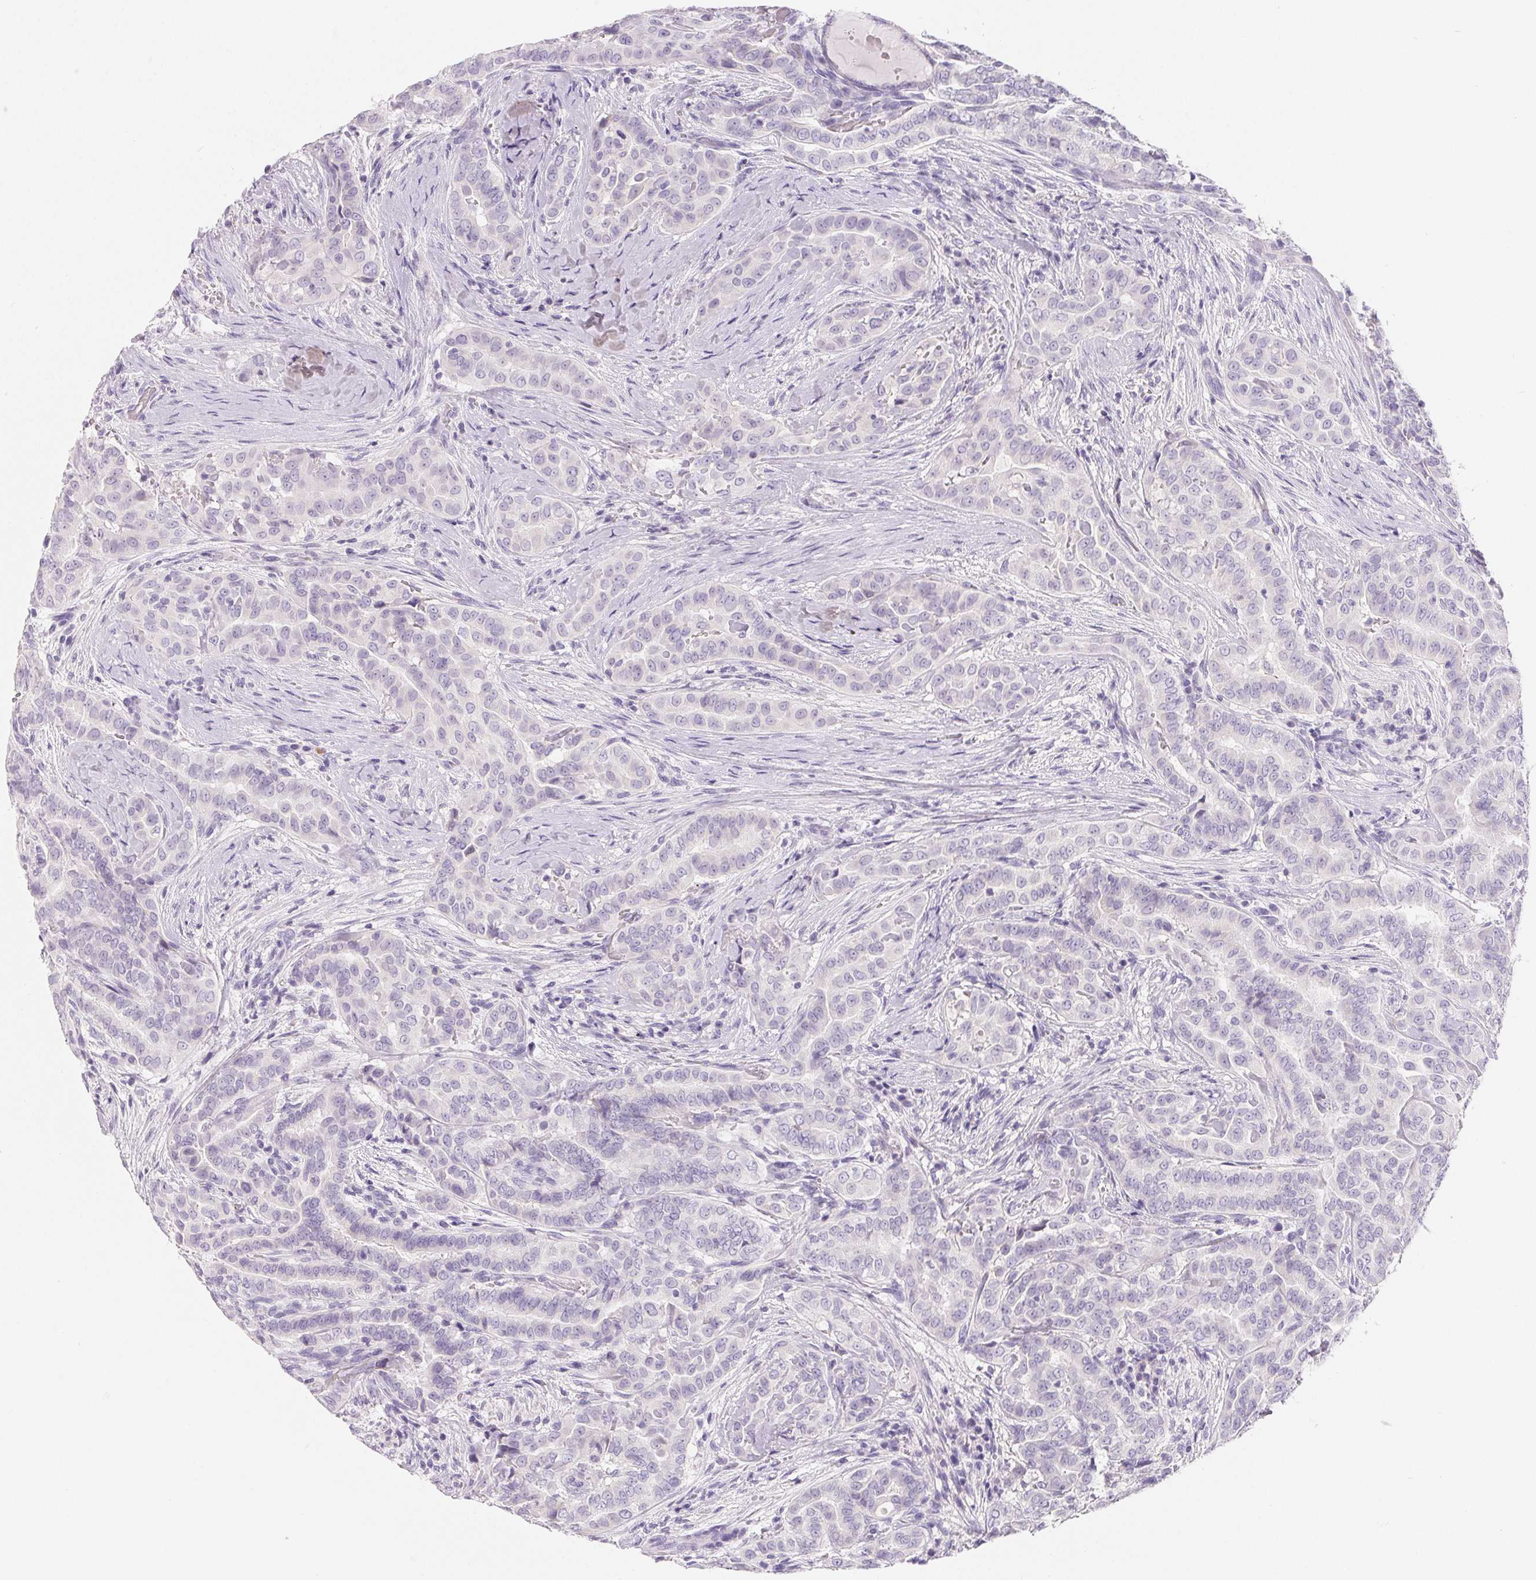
{"staining": {"intensity": "negative", "quantity": "none", "location": "none"}, "tissue": "thyroid cancer", "cell_type": "Tumor cells", "image_type": "cancer", "snomed": [{"axis": "morphology", "description": "Papillary adenocarcinoma, NOS"}, {"axis": "morphology", "description": "Papillary adenoma metastatic"}, {"axis": "topography", "description": "Thyroid gland"}], "caption": "DAB (3,3'-diaminobenzidine) immunohistochemical staining of human thyroid cancer (papillary adenocarcinoma) reveals no significant staining in tumor cells.", "gene": "SPACA5B", "patient": {"sex": "female", "age": 50}}